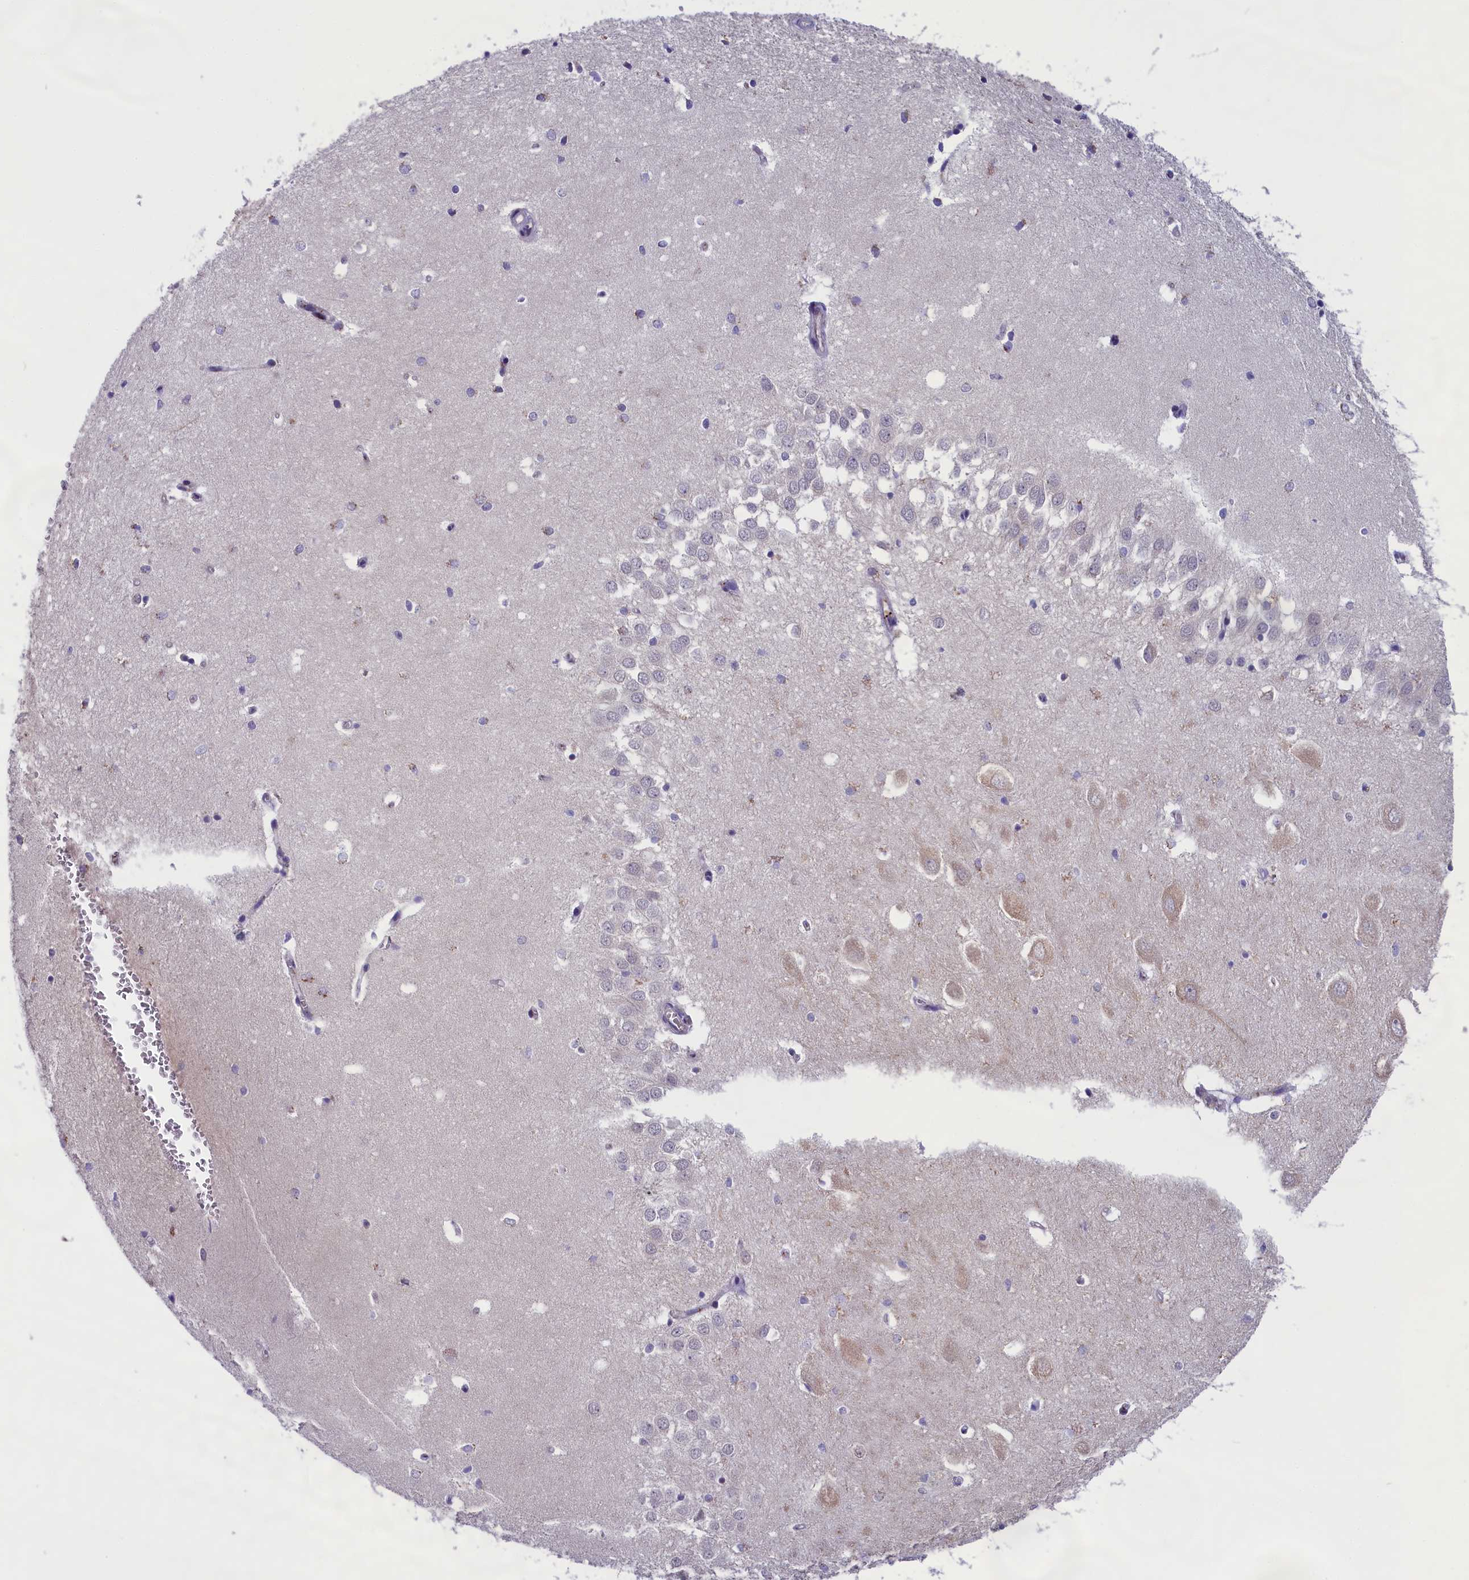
{"staining": {"intensity": "negative", "quantity": "none", "location": "none"}, "tissue": "hippocampus", "cell_type": "Glial cells", "image_type": "normal", "snomed": [{"axis": "morphology", "description": "Normal tissue, NOS"}, {"axis": "topography", "description": "Hippocampus"}], "caption": "Human hippocampus stained for a protein using IHC reveals no positivity in glial cells.", "gene": "ABCC8", "patient": {"sex": "female", "age": 64}}